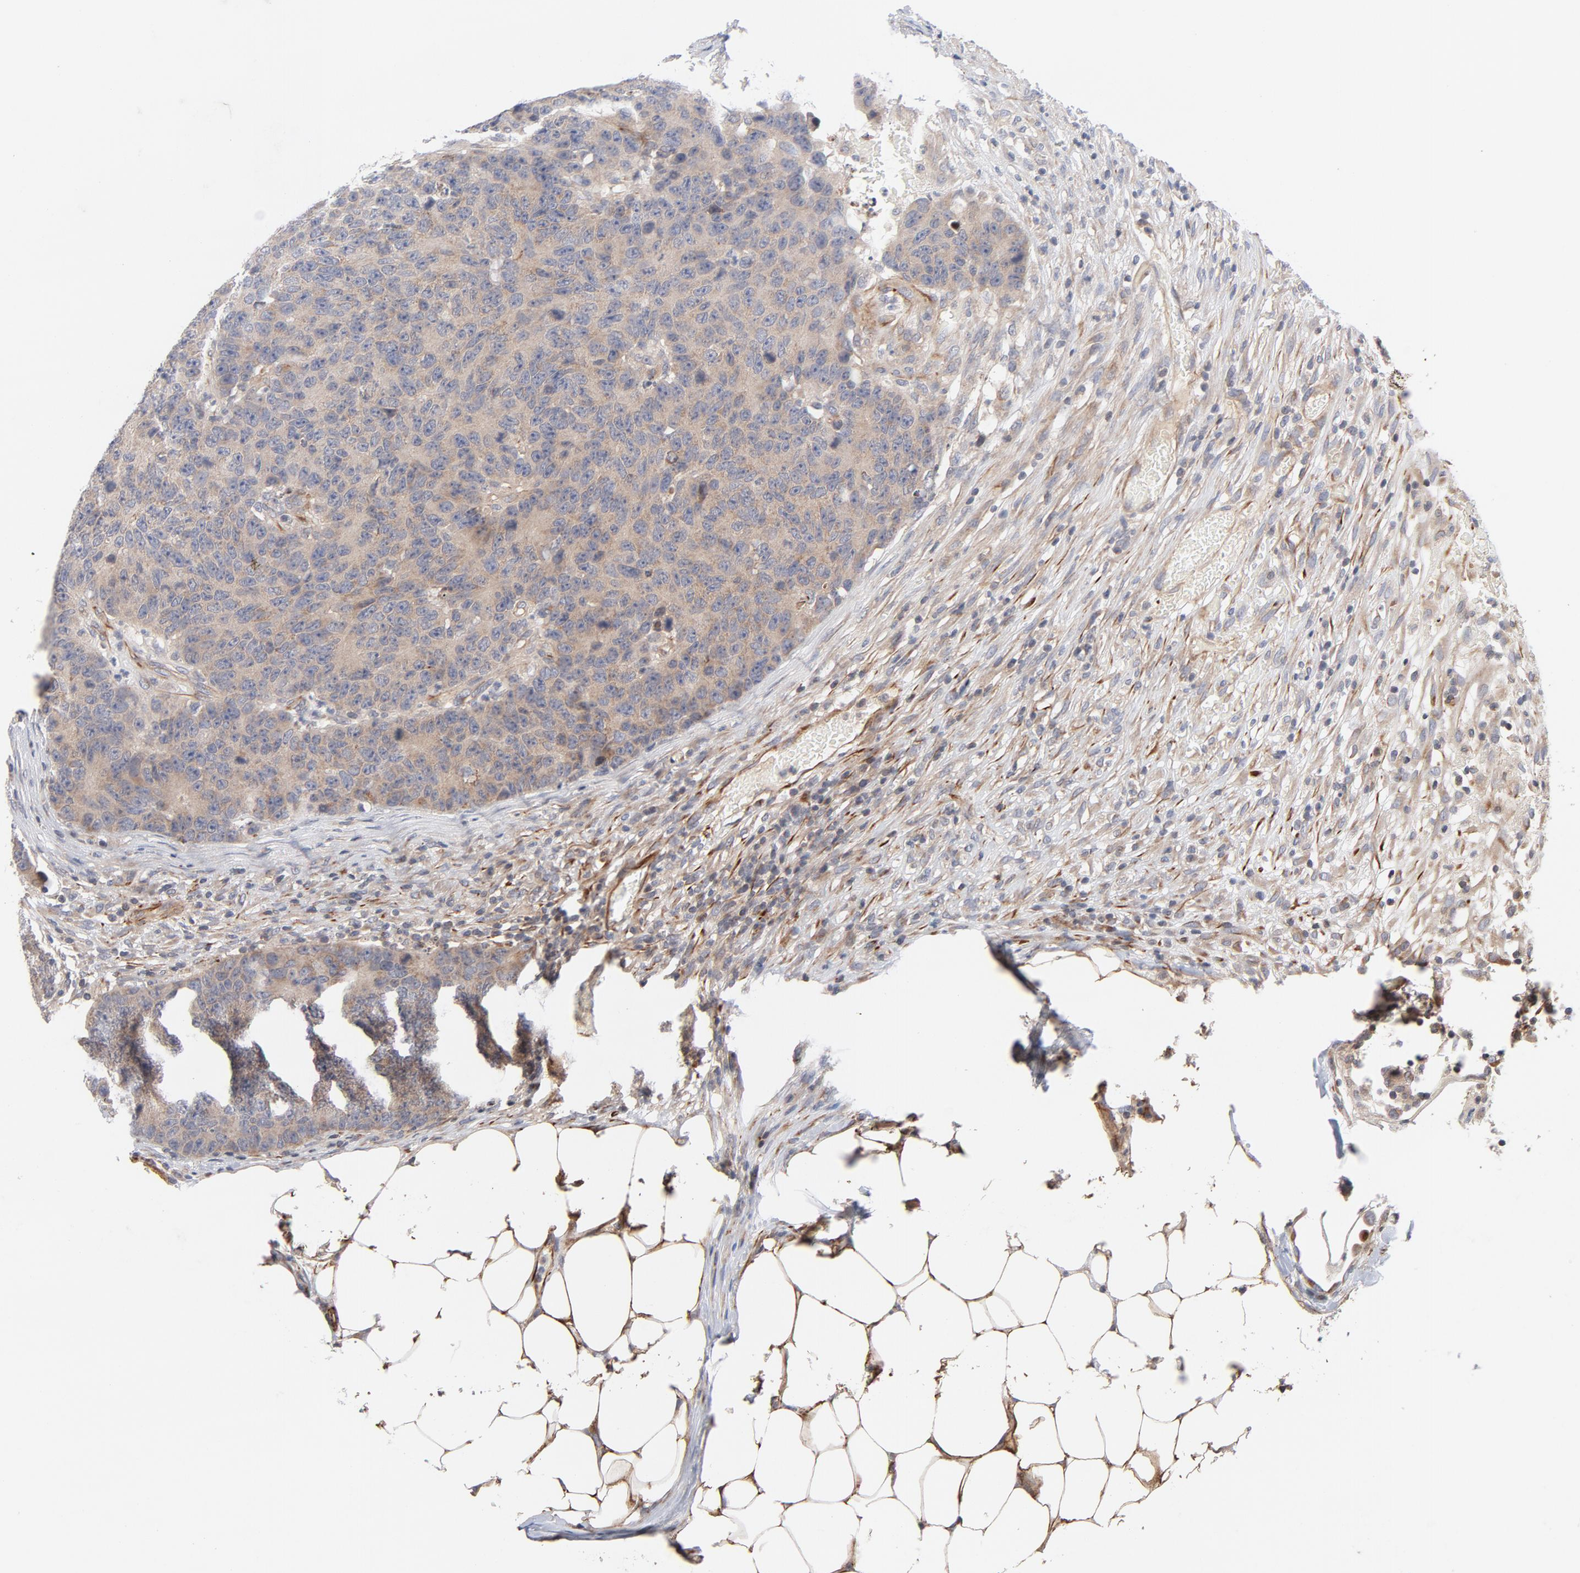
{"staining": {"intensity": "weak", "quantity": ">75%", "location": "cytoplasmic/membranous"}, "tissue": "colorectal cancer", "cell_type": "Tumor cells", "image_type": "cancer", "snomed": [{"axis": "morphology", "description": "Adenocarcinoma, NOS"}, {"axis": "topography", "description": "Colon"}], "caption": "Tumor cells reveal low levels of weak cytoplasmic/membranous expression in about >75% of cells in colorectal adenocarcinoma. The protein is stained brown, and the nuclei are stained in blue (DAB IHC with brightfield microscopy, high magnification).", "gene": "DNAAF2", "patient": {"sex": "female", "age": 86}}